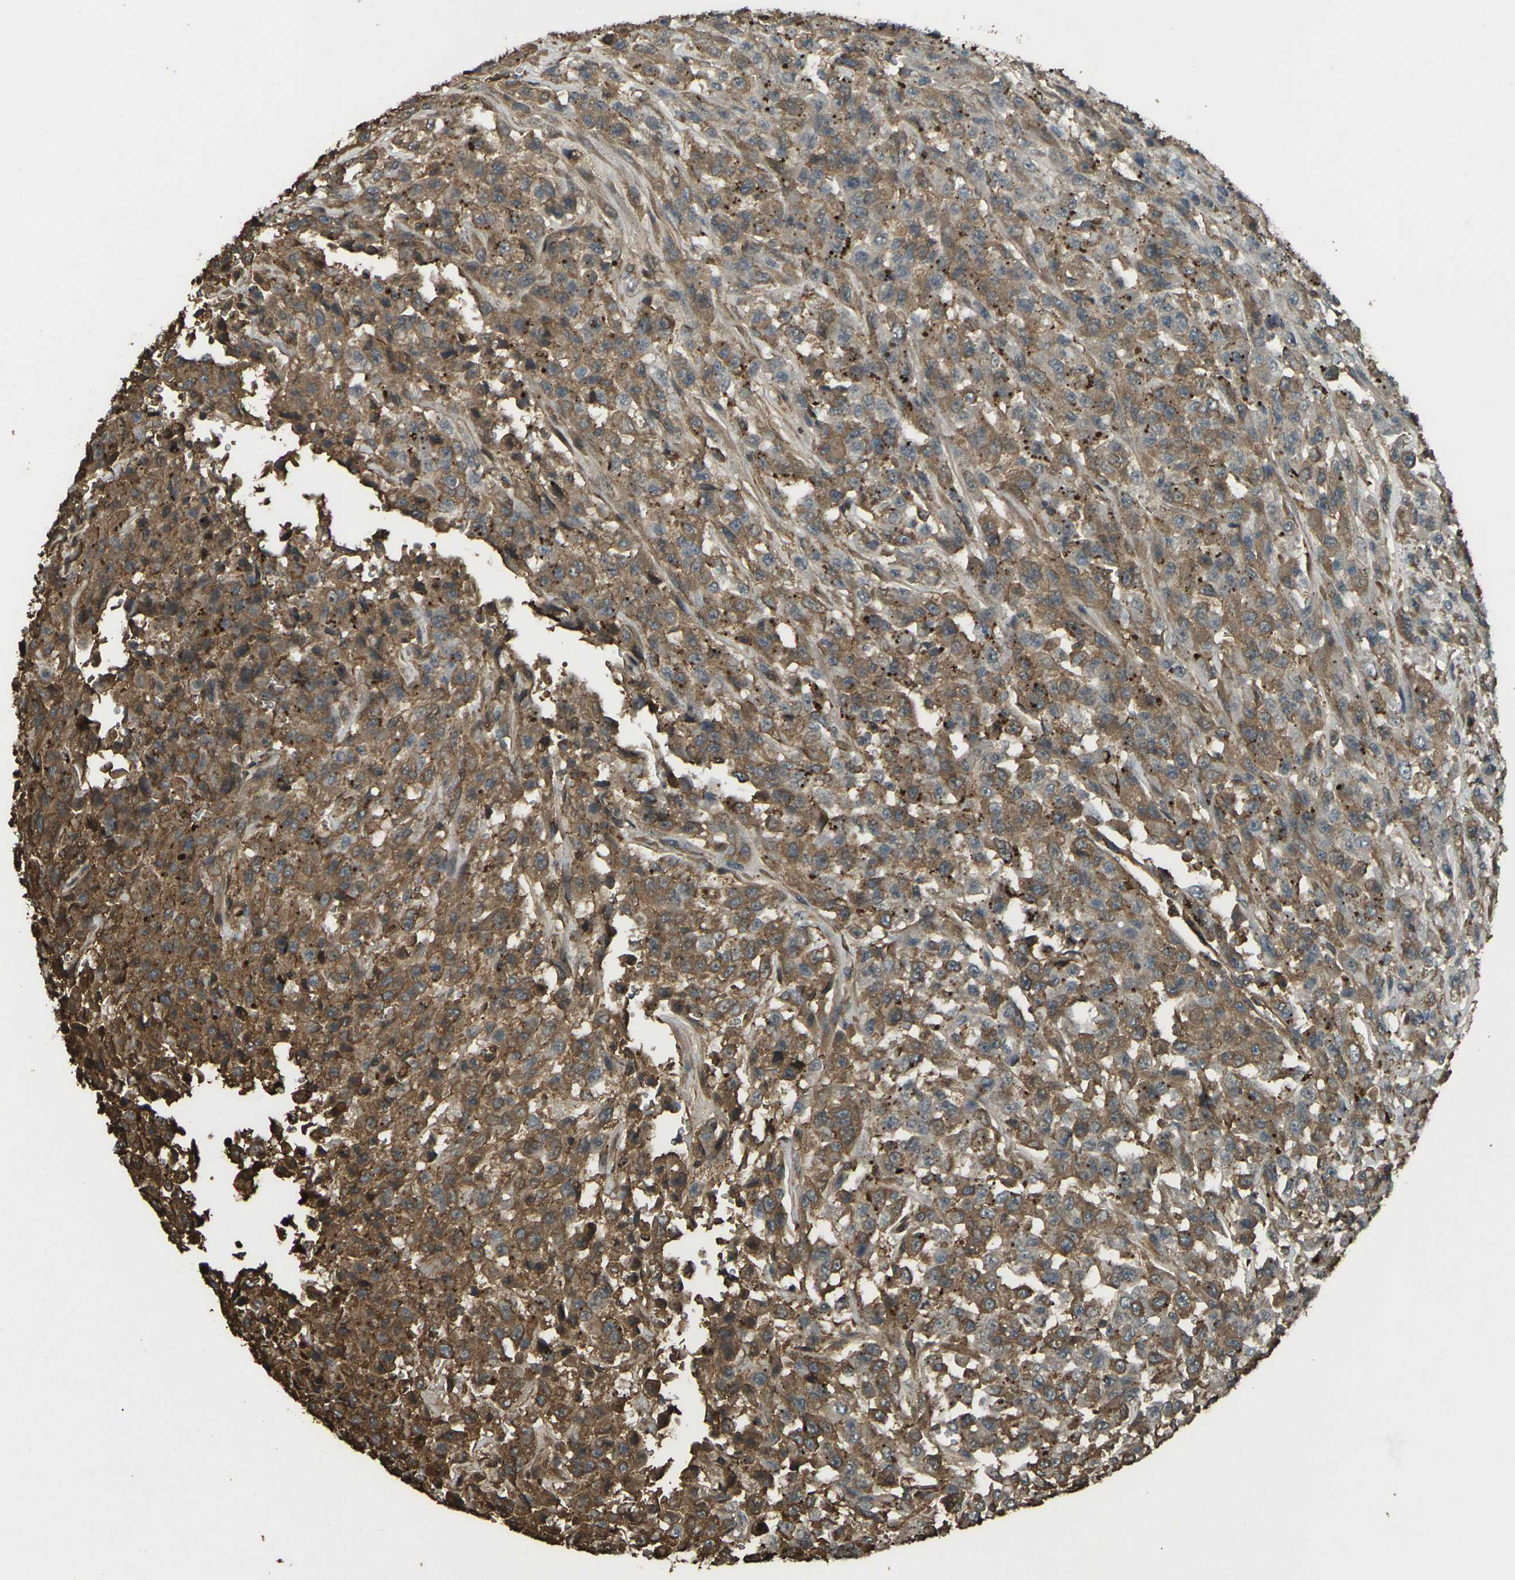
{"staining": {"intensity": "strong", "quantity": "25%-75%", "location": "cytoplasmic/membranous"}, "tissue": "urothelial cancer", "cell_type": "Tumor cells", "image_type": "cancer", "snomed": [{"axis": "morphology", "description": "Urothelial carcinoma, High grade"}, {"axis": "topography", "description": "Urinary bladder"}], "caption": "High-magnification brightfield microscopy of urothelial cancer stained with DAB (3,3'-diaminobenzidine) (brown) and counterstained with hematoxylin (blue). tumor cells exhibit strong cytoplasmic/membranous staining is seen in about25%-75% of cells. The staining was performed using DAB (3,3'-diaminobenzidine) to visualize the protein expression in brown, while the nuclei were stained in blue with hematoxylin (Magnification: 20x).", "gene": "CYP1B1", "patient": {"sex": "male", "age": 46}}